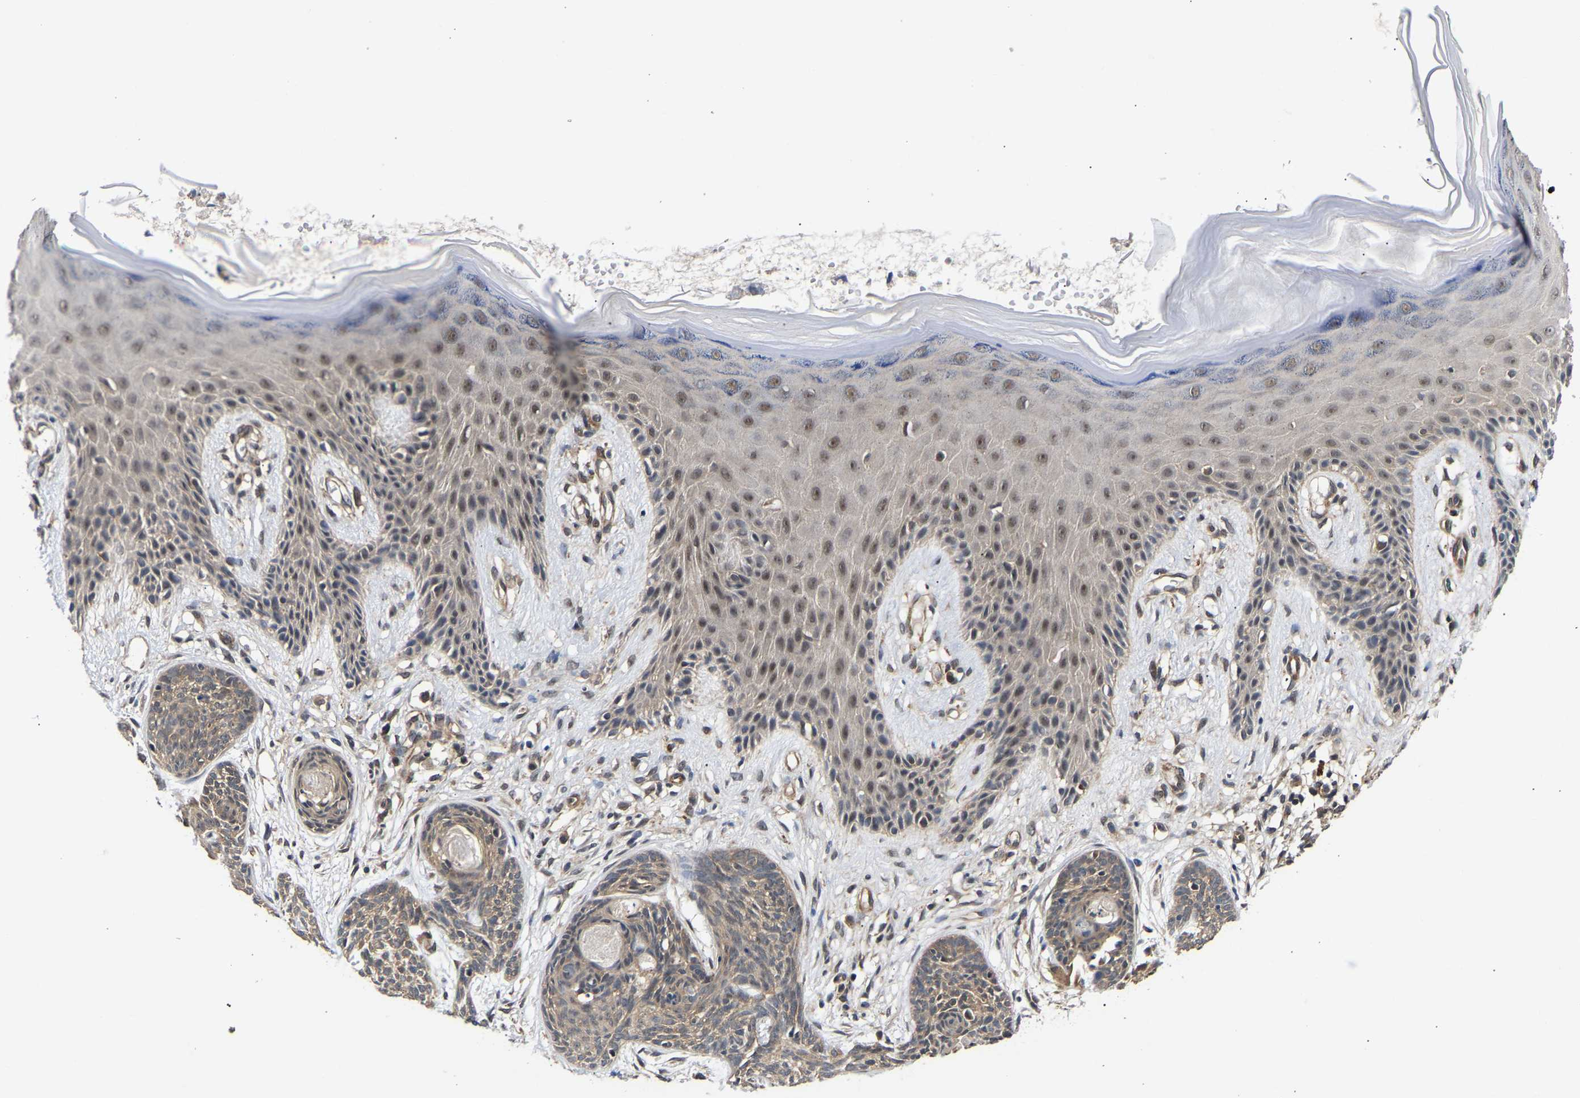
{"staining": {"intensity": "weak", "quantity": ">75%", "location": "cytoplasmic/membranous"}, "tissue": "skin cancer", "cell_type": "Tumor cells", "image_type": "cancer", "snomed": [{"axis": "morphology", "description": "Basal cell carcinoma"}, {"axis": "topography", "description": "Skin"}], "caption": "Skin cancer (basal cell carcinoma) stained with immunohistochemistry (IHC) displays weak cytoplasmic/membranous expression in about >75% of tumor cells.", "gene": "METTL16", "patient": {"sex": "female", "age": 59}}